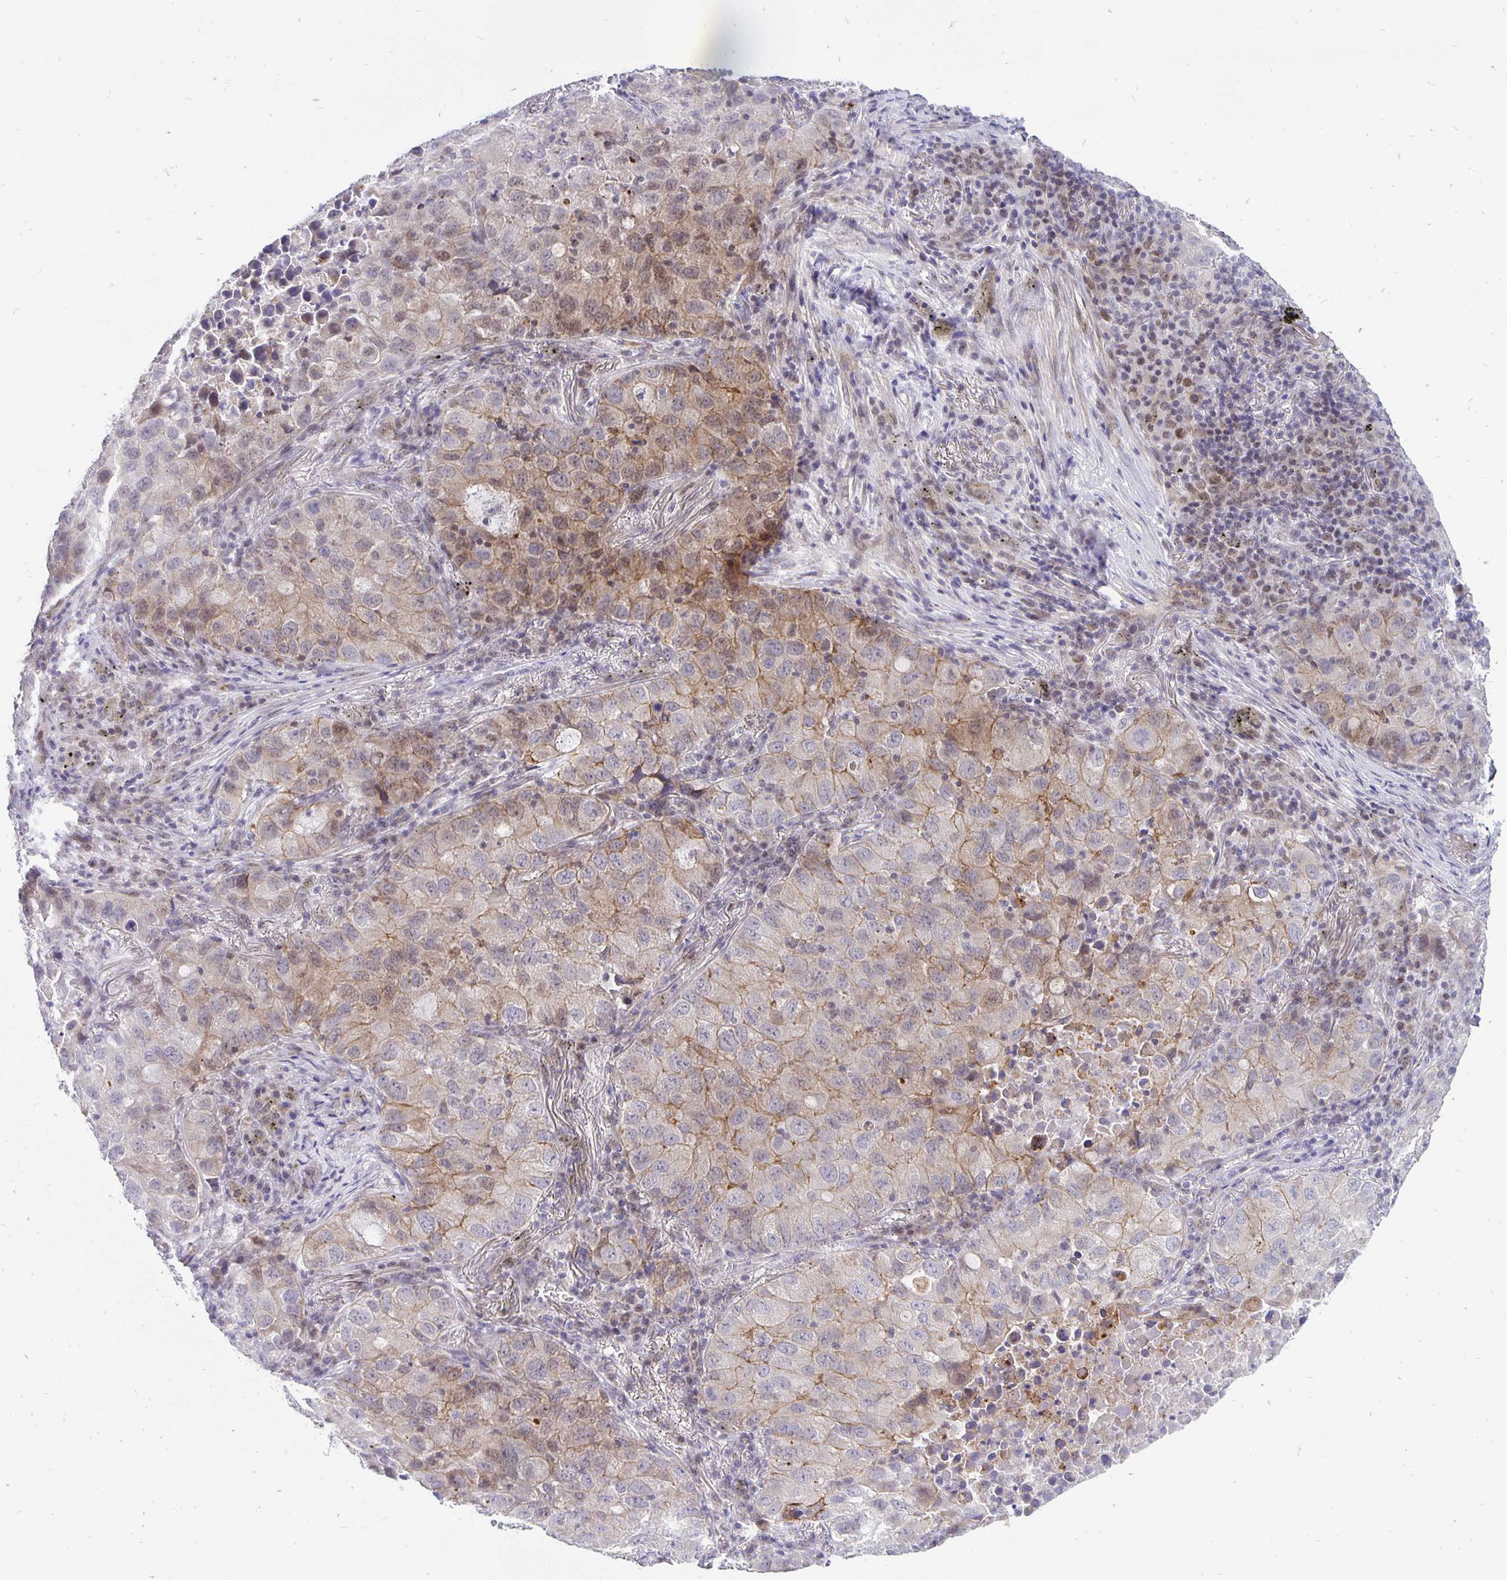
{"staining": {"intensity": "weak", "quantity": "<25%", "location": "cytoplasmic/membranous"}, "tissue": "lung cancer", "cell_type": "Tumor cells", "image_type": "cancer", "snomed": [{"axis": "morphology", "description": "Normal morphology"}, {"axis": "morphology", "description": "Adenocarcinoma, NOS"}, {"axis": "topography", "description": "Lymph node"}, {"axis": "topography", "description": "Lung"}], "caption": "Image shows no protein expression in tumor cells of adenocarcinoma (lung) tissue. (DAB (3,3'-diaminobenzidine) immunohistochemistry (IHC), high magnification).", "gene": "ERBB2", "patient": {"sex": "female", "age": 51}}